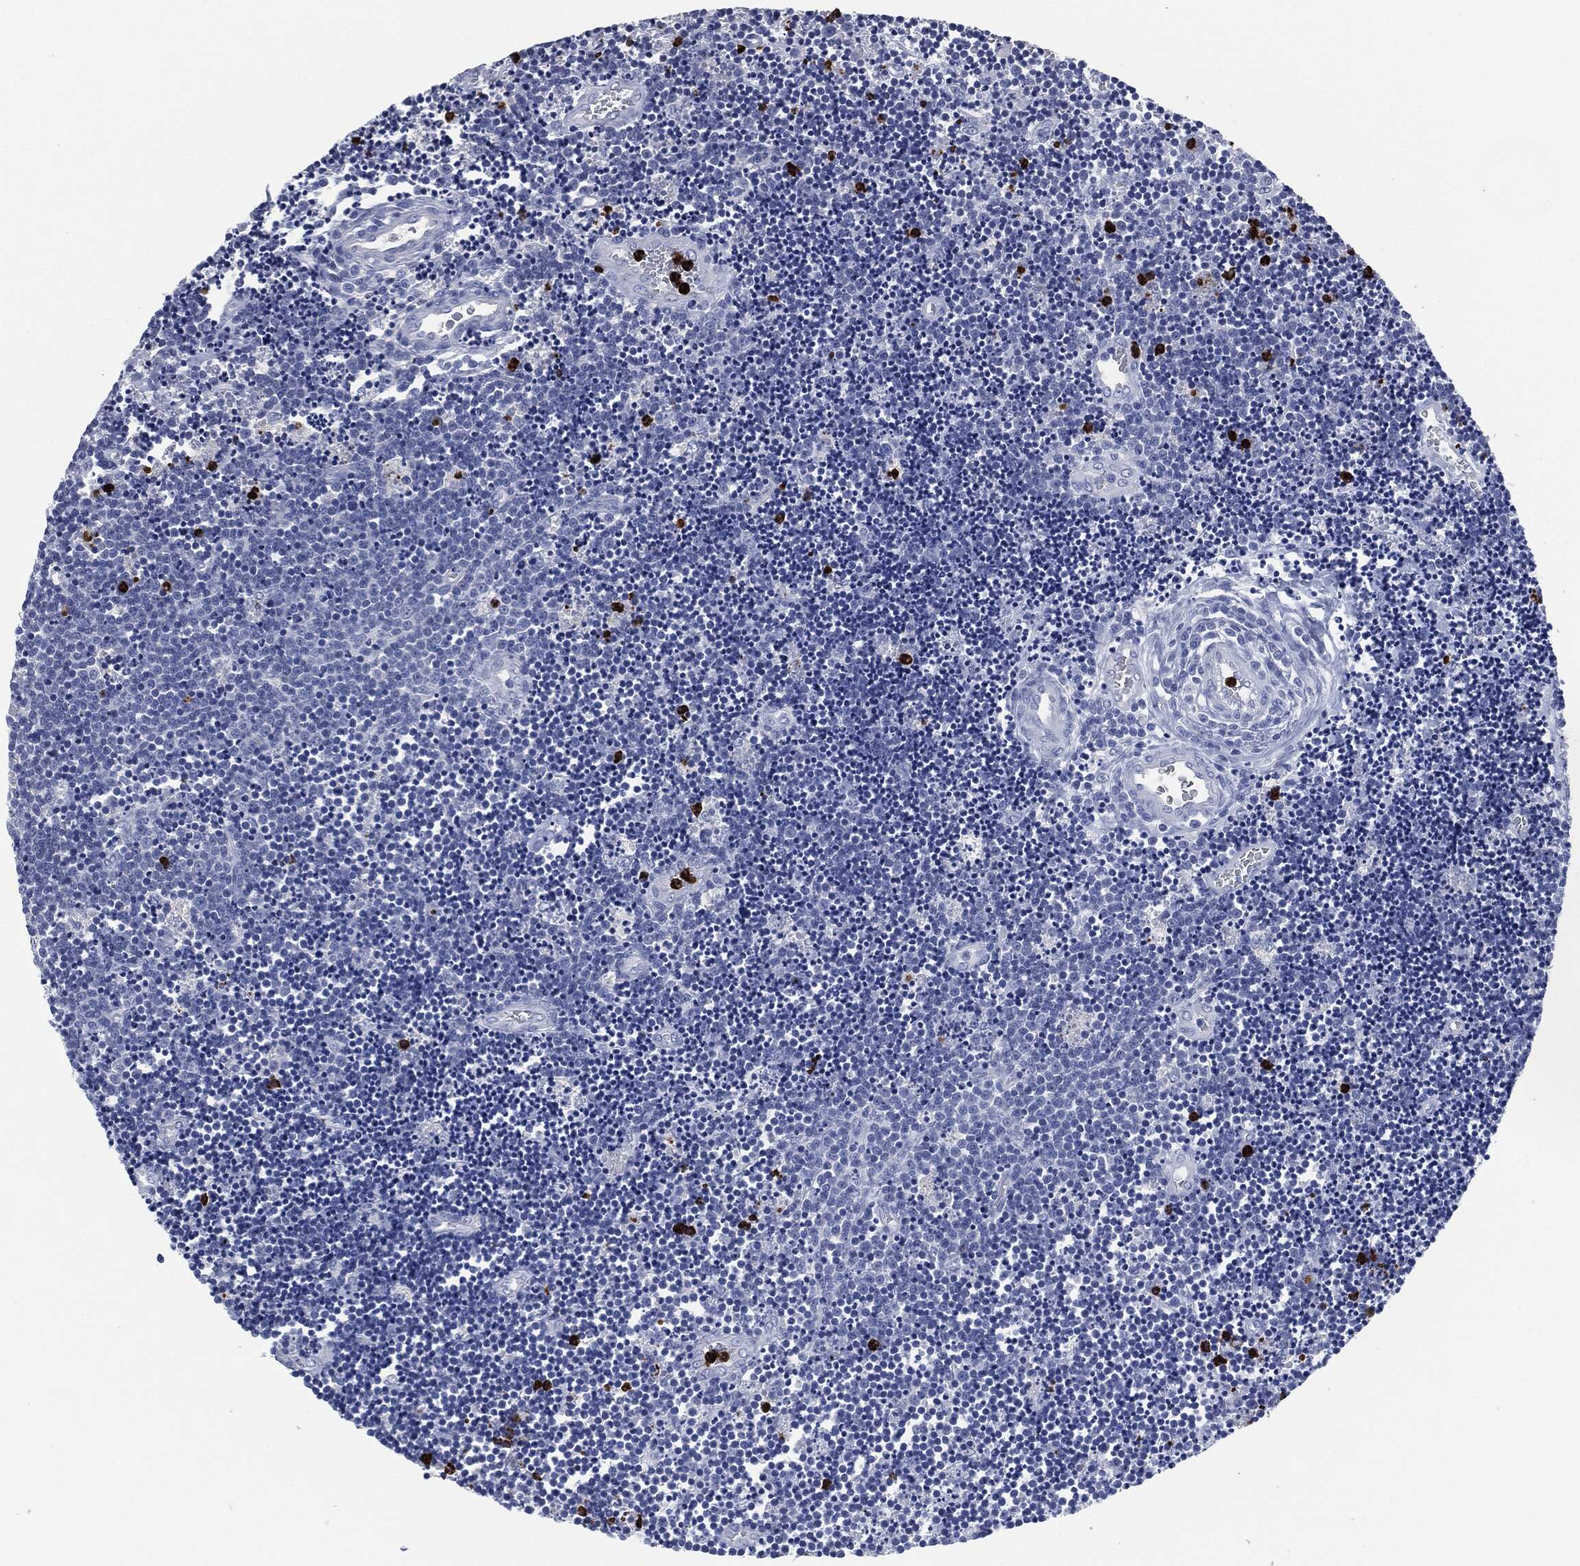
{"staining": {"intensity": "negative", "quantity": "none", "location": "none"}, "tissue": "lymphoma", "cell_type": "Tumor cells", "image_type": "cancer", "snomed": [{"axis": "morphology", "description": "Malignant lymphoma, non-Hodgkin's type, Low grade"}, {"axis": "topography", "description": "Brain"}], "caption": "Malignant lymphoma, non-Hodgkin's type (low-grade) was stained to show a protein in brown. There is no significant positivity in tumor cells.", "gene": "CEACAM8", "patient": {"sex": "female", "age": 66}}